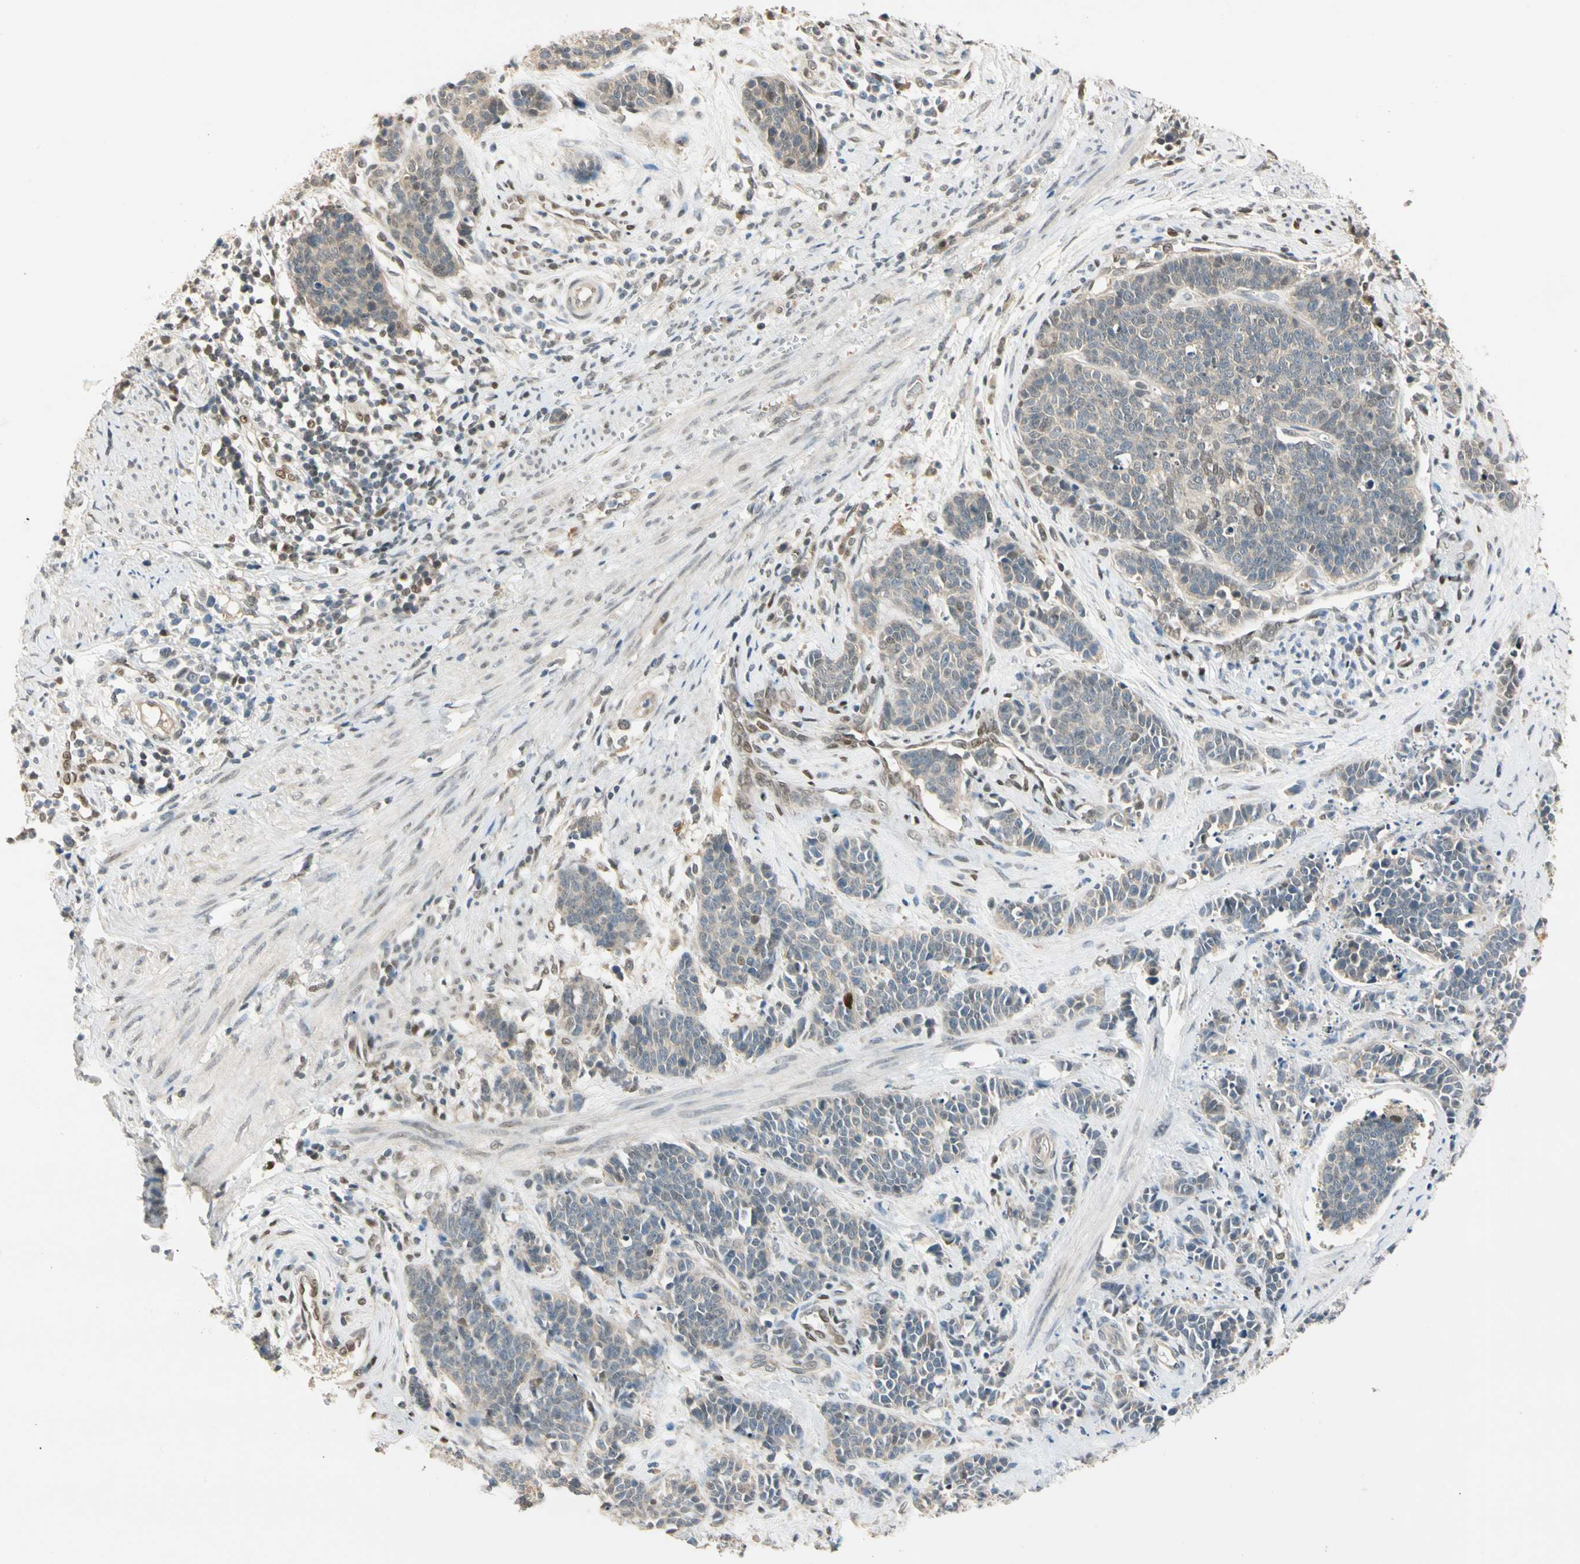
{"staining": {"intensity": "weak", "quantity": ">75%", "location": "cytoplasmic/membranous"}, "tissue": "cervical cancer", "cell_type": "Tumor cells", "image_type": "cancer", "snomed": [{"axis": "morphology", "description": "Squamous cell carcinoma, NOS"}, {"axis": "topography", "description": "Cervix"}], "caption": "Weak cytoplasmic/membranous positivity is appreciated in approximately >75% of tumor cells in cervical squamous cell carcinoma.", "gene": "RIOX2", "patient": {"sex": "female", "age": 35}}